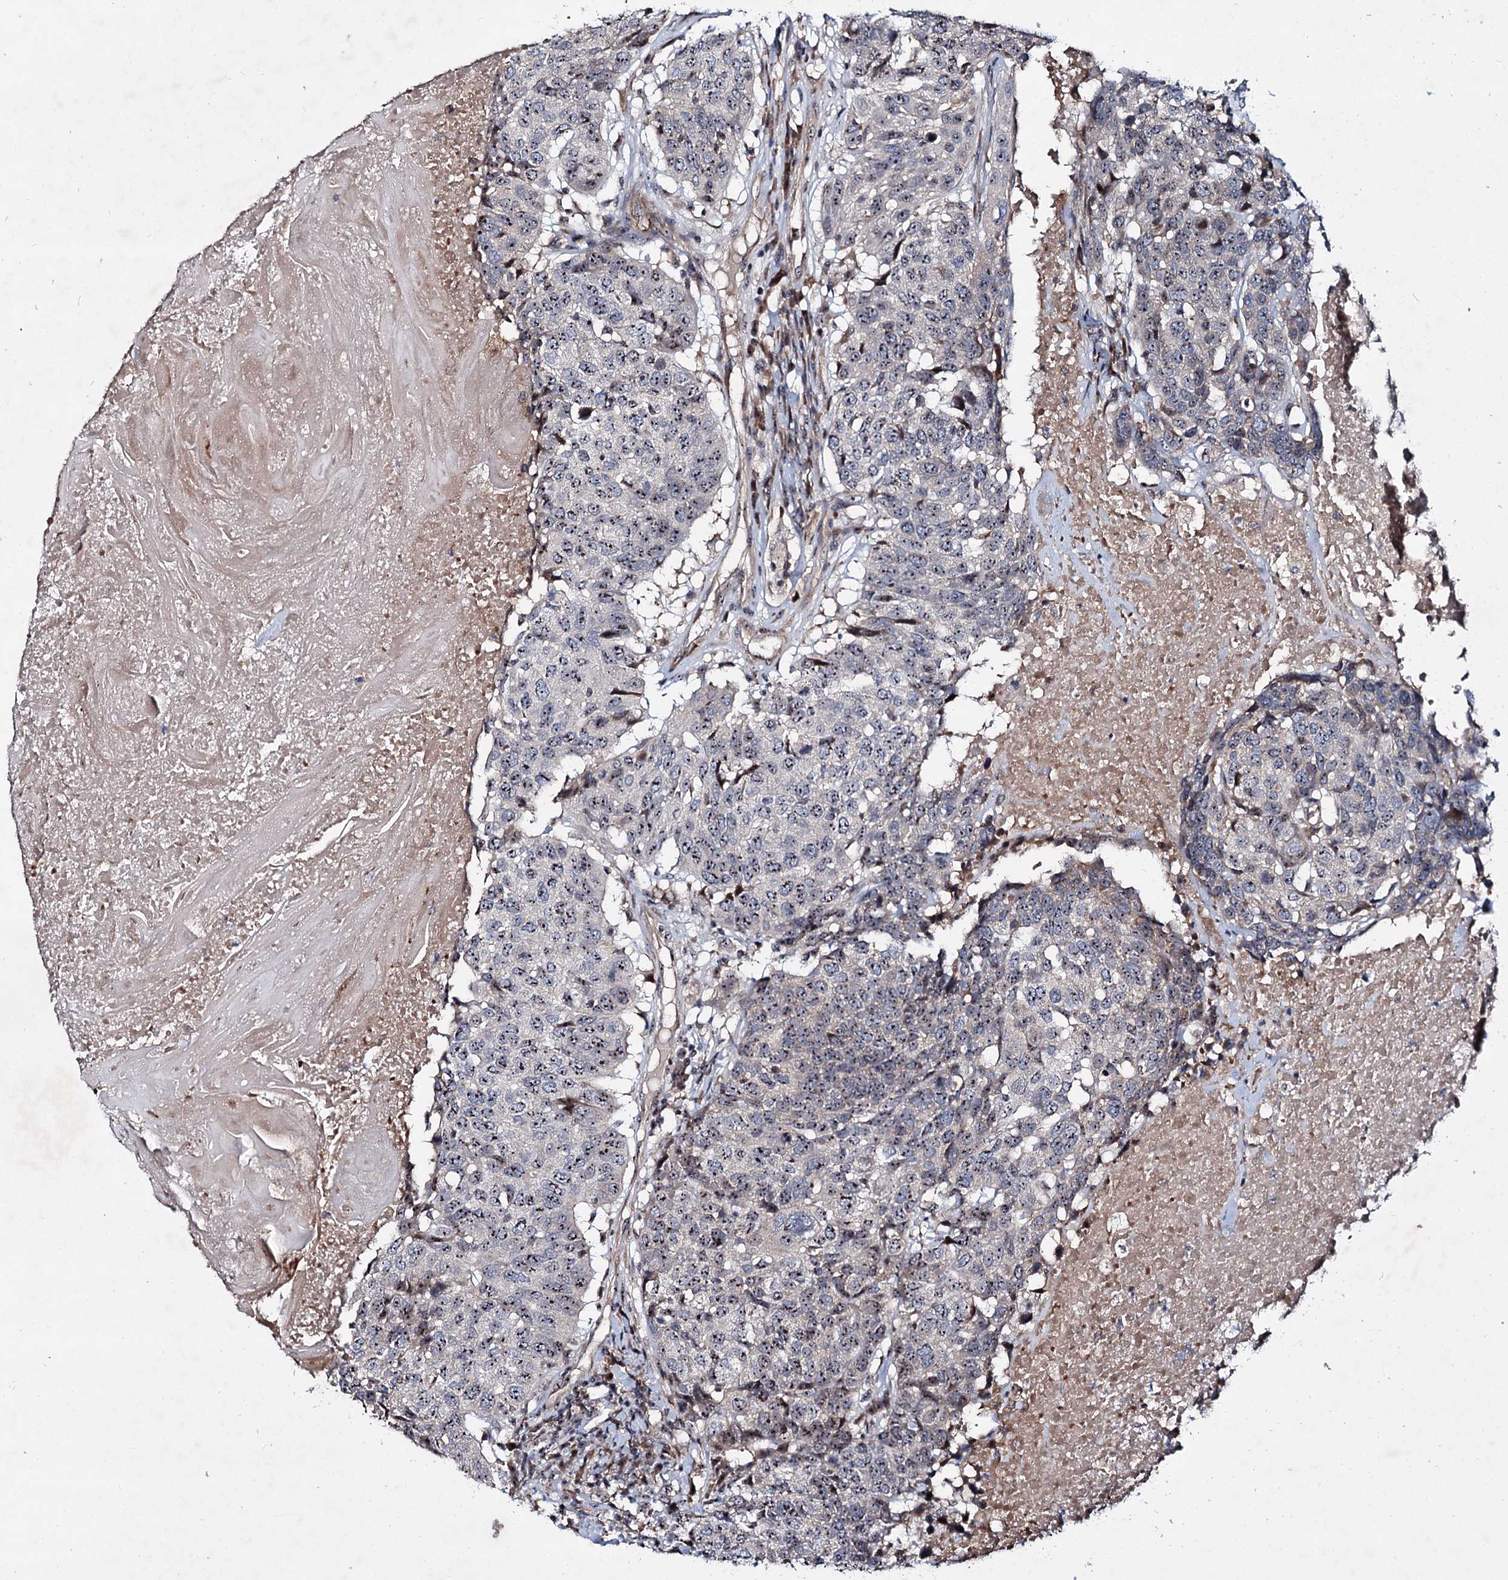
{"staining": {"intensity": "moderate", "quantity": ">75%", "location": "nuclear"}, "tissue": "head and neck cancer", "cell_type": "Tumor cells", "image_type": "cancer", "snomed": [{"axis": "morphology", "description": "Squamous cell carcinoma, NOS"}, {"axis": "topography", "description": "Head-Neck"}], "caption": "Protein expression analysis of head and neck cancer (squamous cell carcinoma) displays moderate nuclear positivity in approximately >75% of tumor cells. The protein is stained brown, and the nuclei are stained in blue (DAB (3,3'-diaminobenzidine) IHC with brightfield microscopy, high magnification).", "gene": "PTDSS2", "patient": {"sex": "male", "age": 66}}